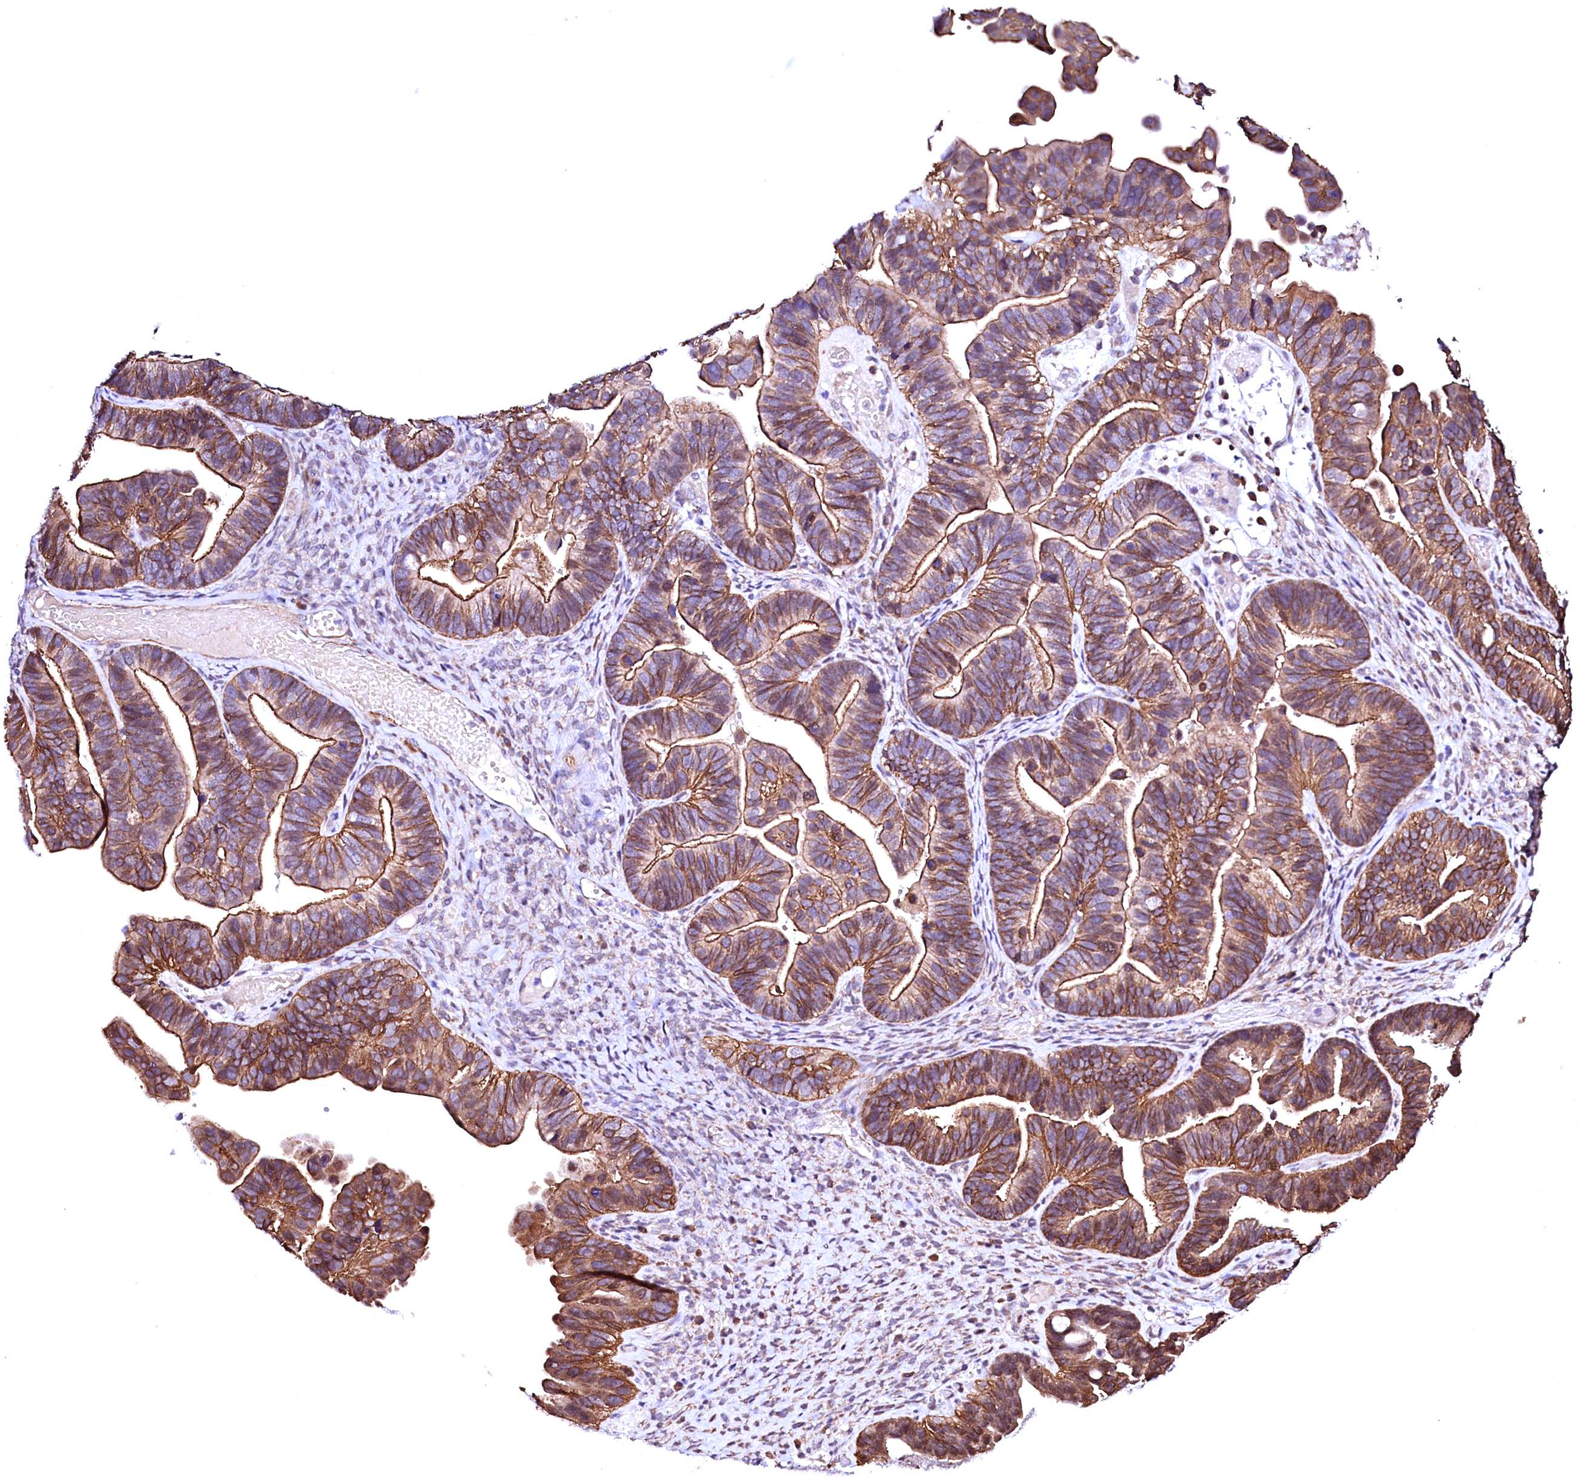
{"staining": {"intensity": "moderate", "quantity": ">75%", "location": "cytoplasmic/membranous"}, "tissue": "ovarian cancer", "cell_type": "Tumor cells", "image_type": "cancer", "snomed": [{"axis": "morphology", "description": "Cystadenocarcinoma, serous, NOS"}, {"axis": "topography", "description": "Ovary"}], "caption": "Protein staining of ovarian cancer tissue exhibits moderate cytoplasmic/membranous expression in approximately >75% of tumor cells.", "gene": "GPR176", "patient": {"sex": "female", "age": 56}}